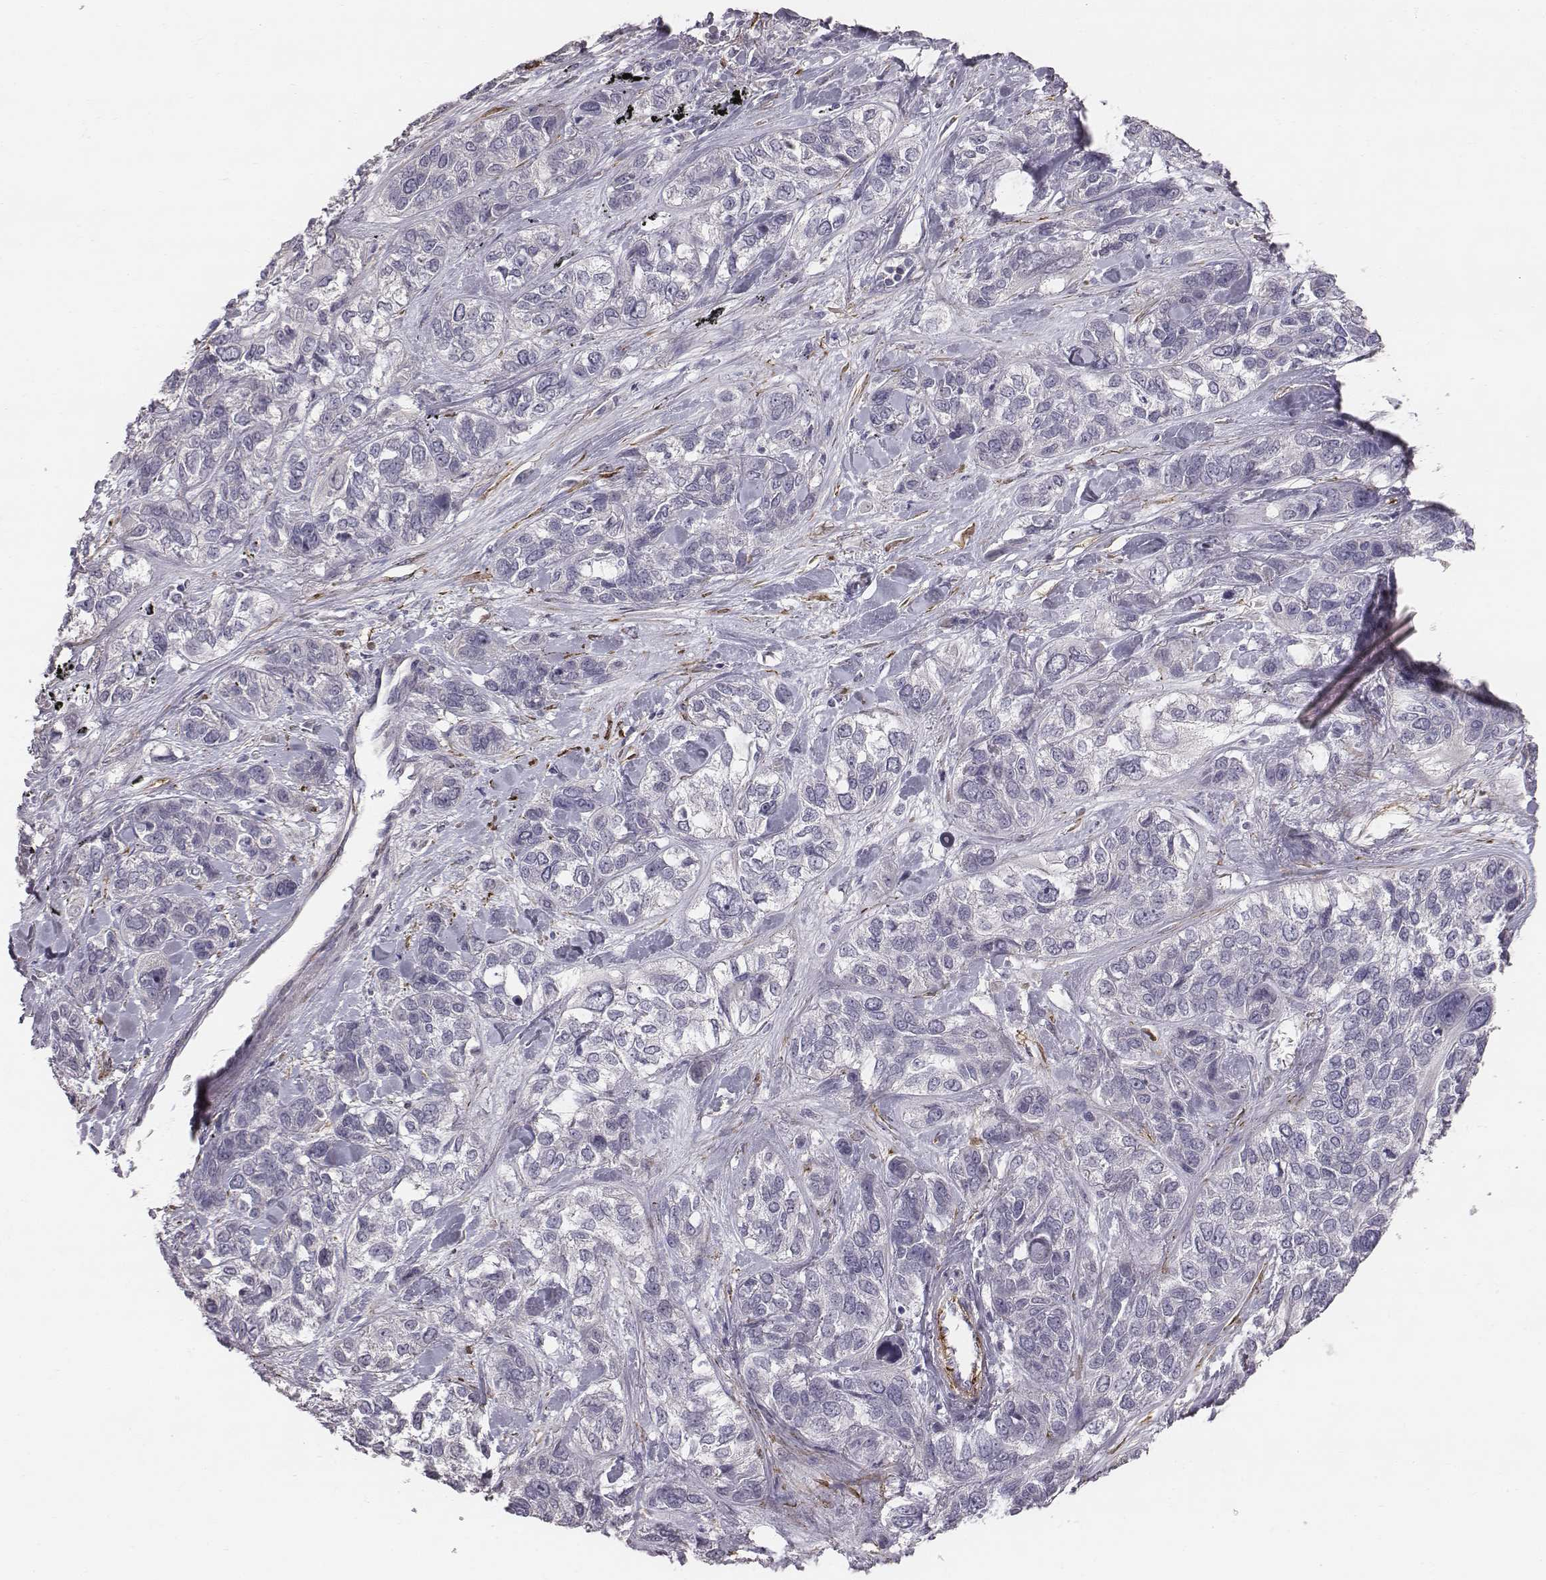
{"staining": {"intensity": "negative", "quantity": "none", "location": "none"}, "tissue": "lung cancer", "cell_type": "Tumor cells", "image_type": "cancer", "snomed": [{"axis": "morphology", "description": "Squamous cell carcinoma, NOS"}, {"axis": "topography", "description": "Lung"}], "caption": "Immunohistochemical staining of human lung squamous cell carcinoma reveals no significant expression in tumor cells. (DAB (3,3'-diaminobenzidine) immunohistochemistry (IHC), high magnification).", "gene": "PRKCZ", "patient": {"sex": "female", "age": 70}}